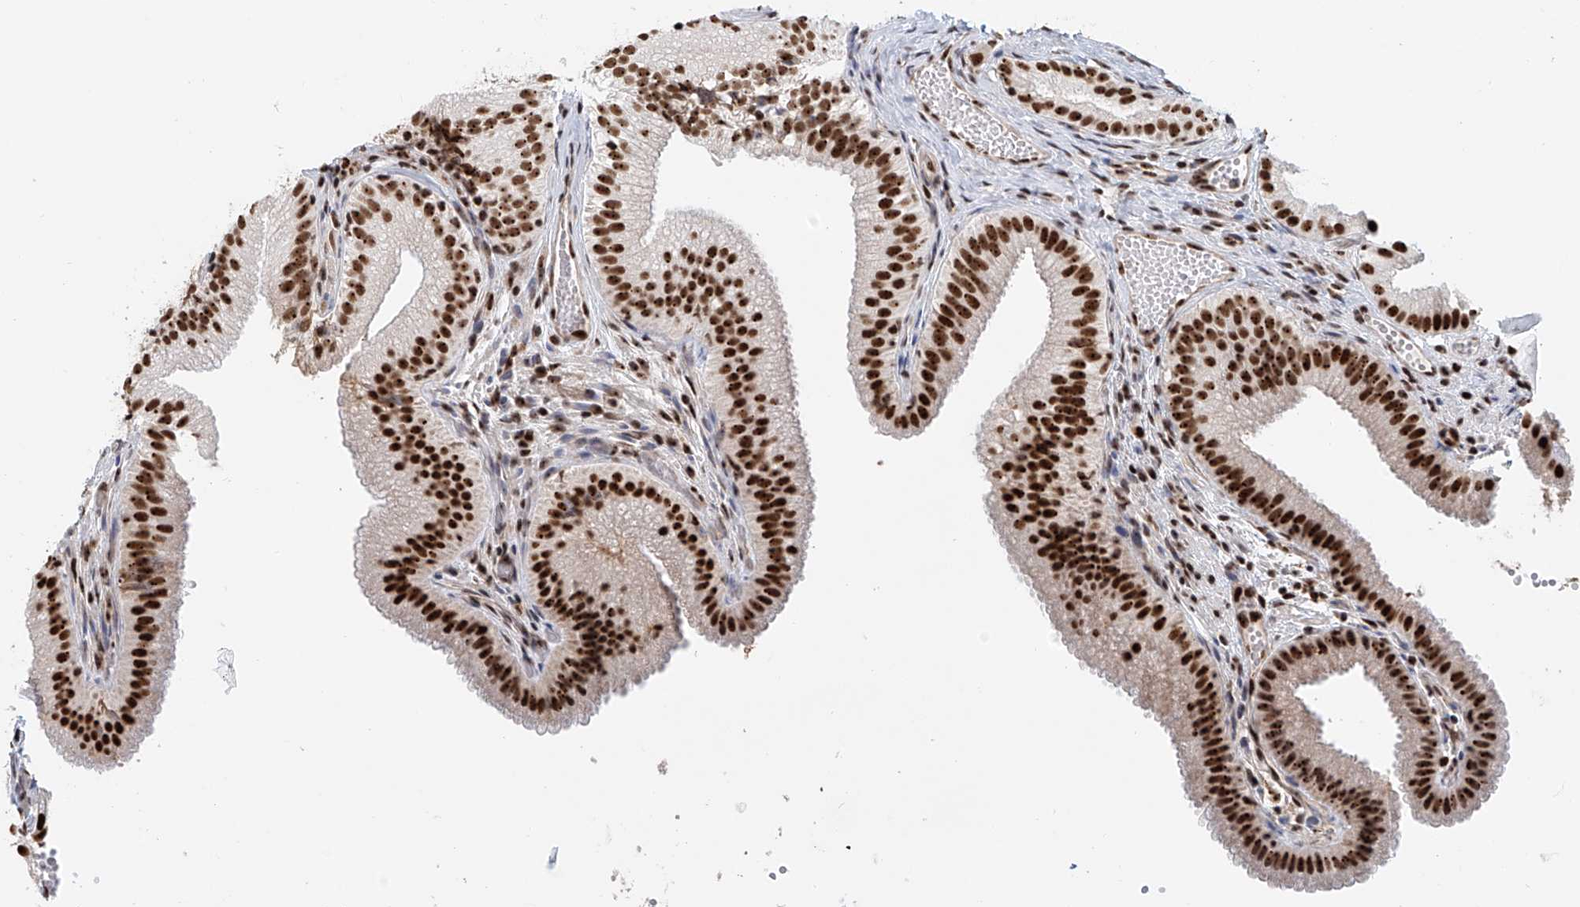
{"staining": {"intensity": "strong", "quantity": ">75%", "location": "nuclear"}, "tissue": "gallbladder", "cell_type": "Glandular cells", "image_type": "normal", "snomed": [{"axis": "morphology", "description": "Normal tissue, NOS"}, {"axis": "topography", "description": "Gallbladder"}], "caption": "A brown stain labels strong nuclear positivity of a protein in glandular cells of benign human gallbladder.", "gene": "PRUNE2", "patient": {"sex": "female", "age": 30}}